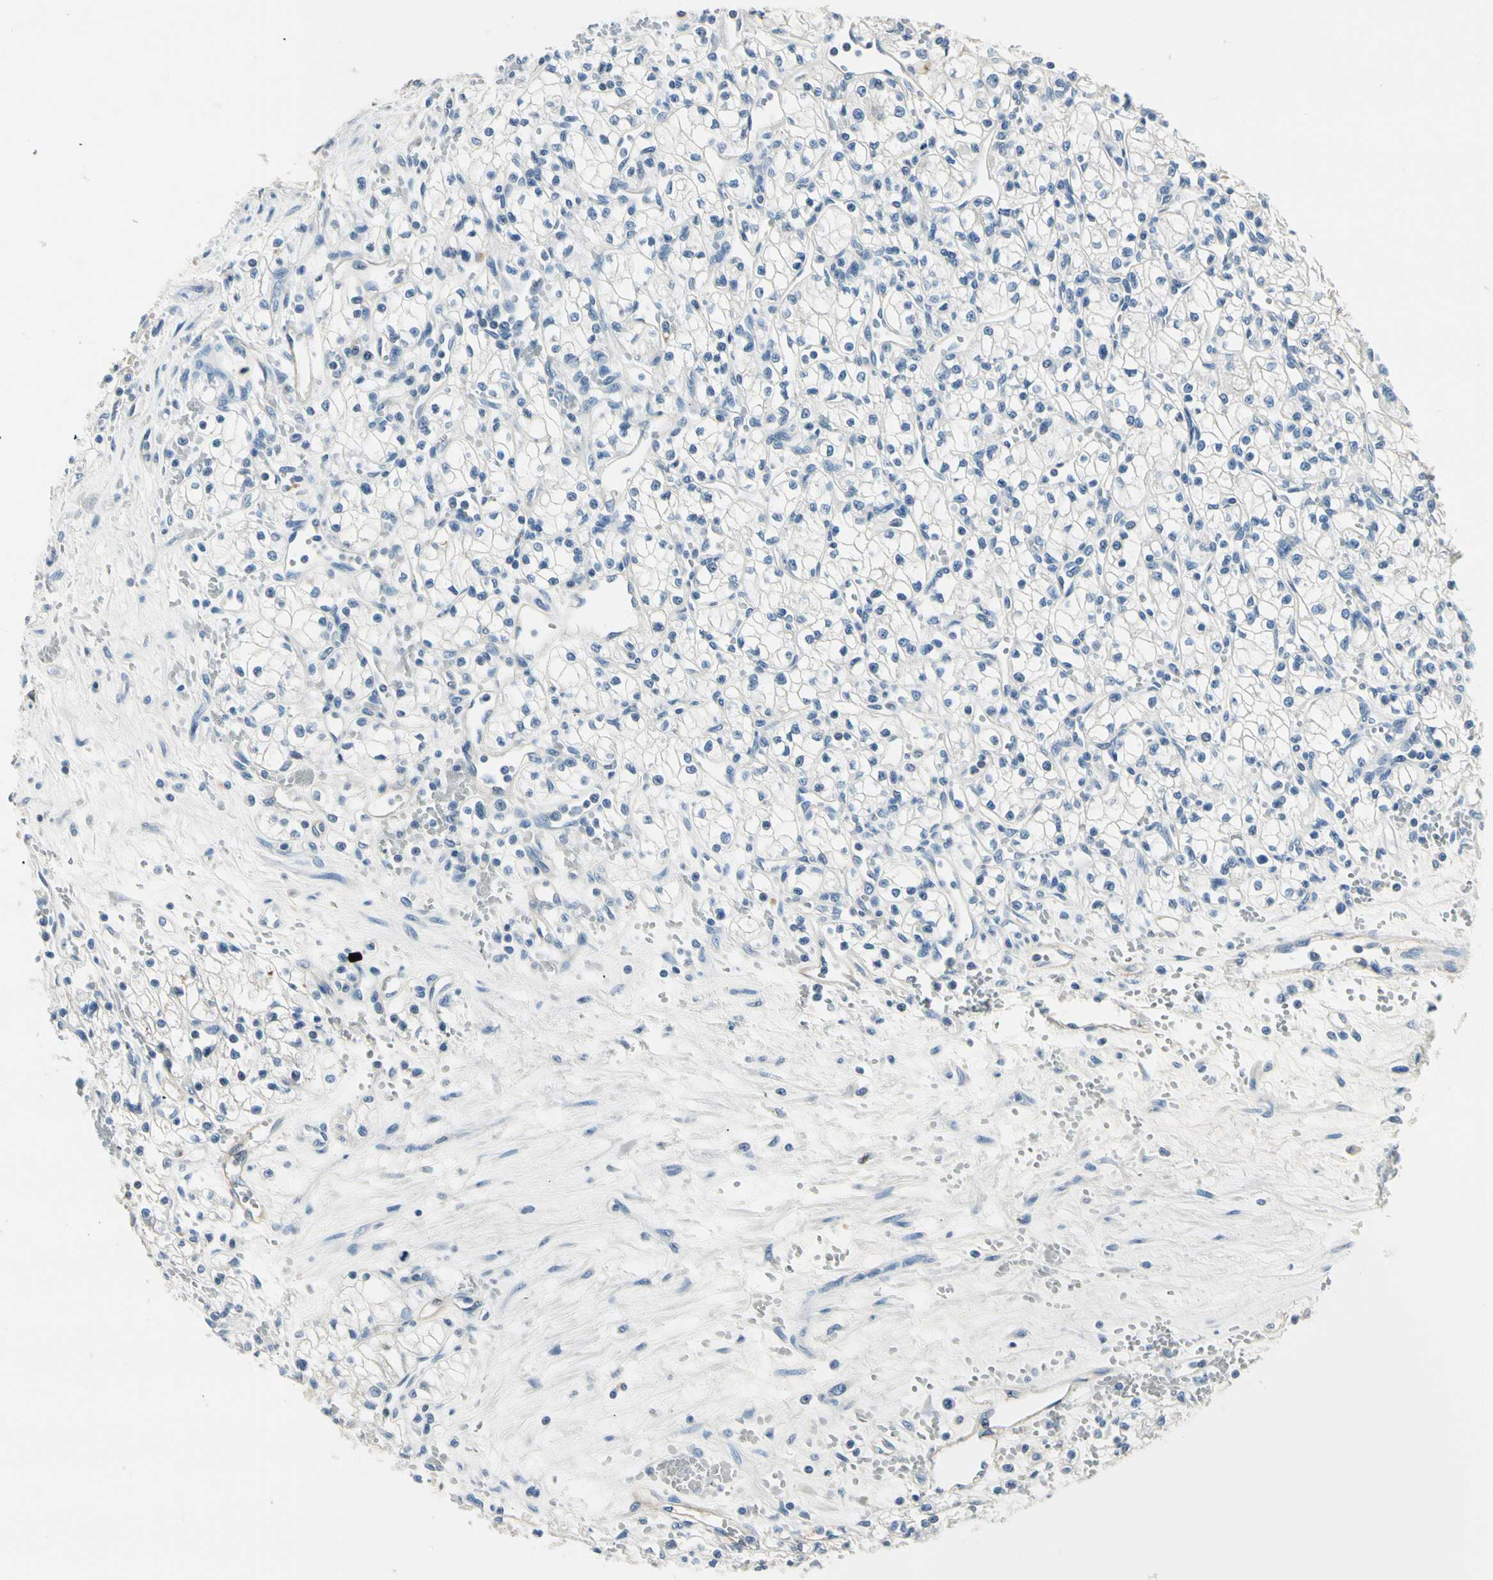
{"staining": {"intensity": "negative", "quantity": "none", "location": "none"}, "tissue": "renal cancer", "cell_type": "Tumor cells", "image_type": "cancer", "snomed": [{"axis": "morphology", "description": "Normal tissue, NOS"}, {"axis": "morphology", "description": "Adenocarcinoma, NOS"}, {"axis": "topography", "description": "Kidney"}], "caption": "High magnification brightfield microscopy of renal adenocarcinoma stained with DAB (3,3'-diaminobenzidine) (brown) and counterstained with hematoxylin (blue): tumor cells show no significant expression.", "gene": "TGFBR3", "patient": {"sex": "male", "age": 59}}